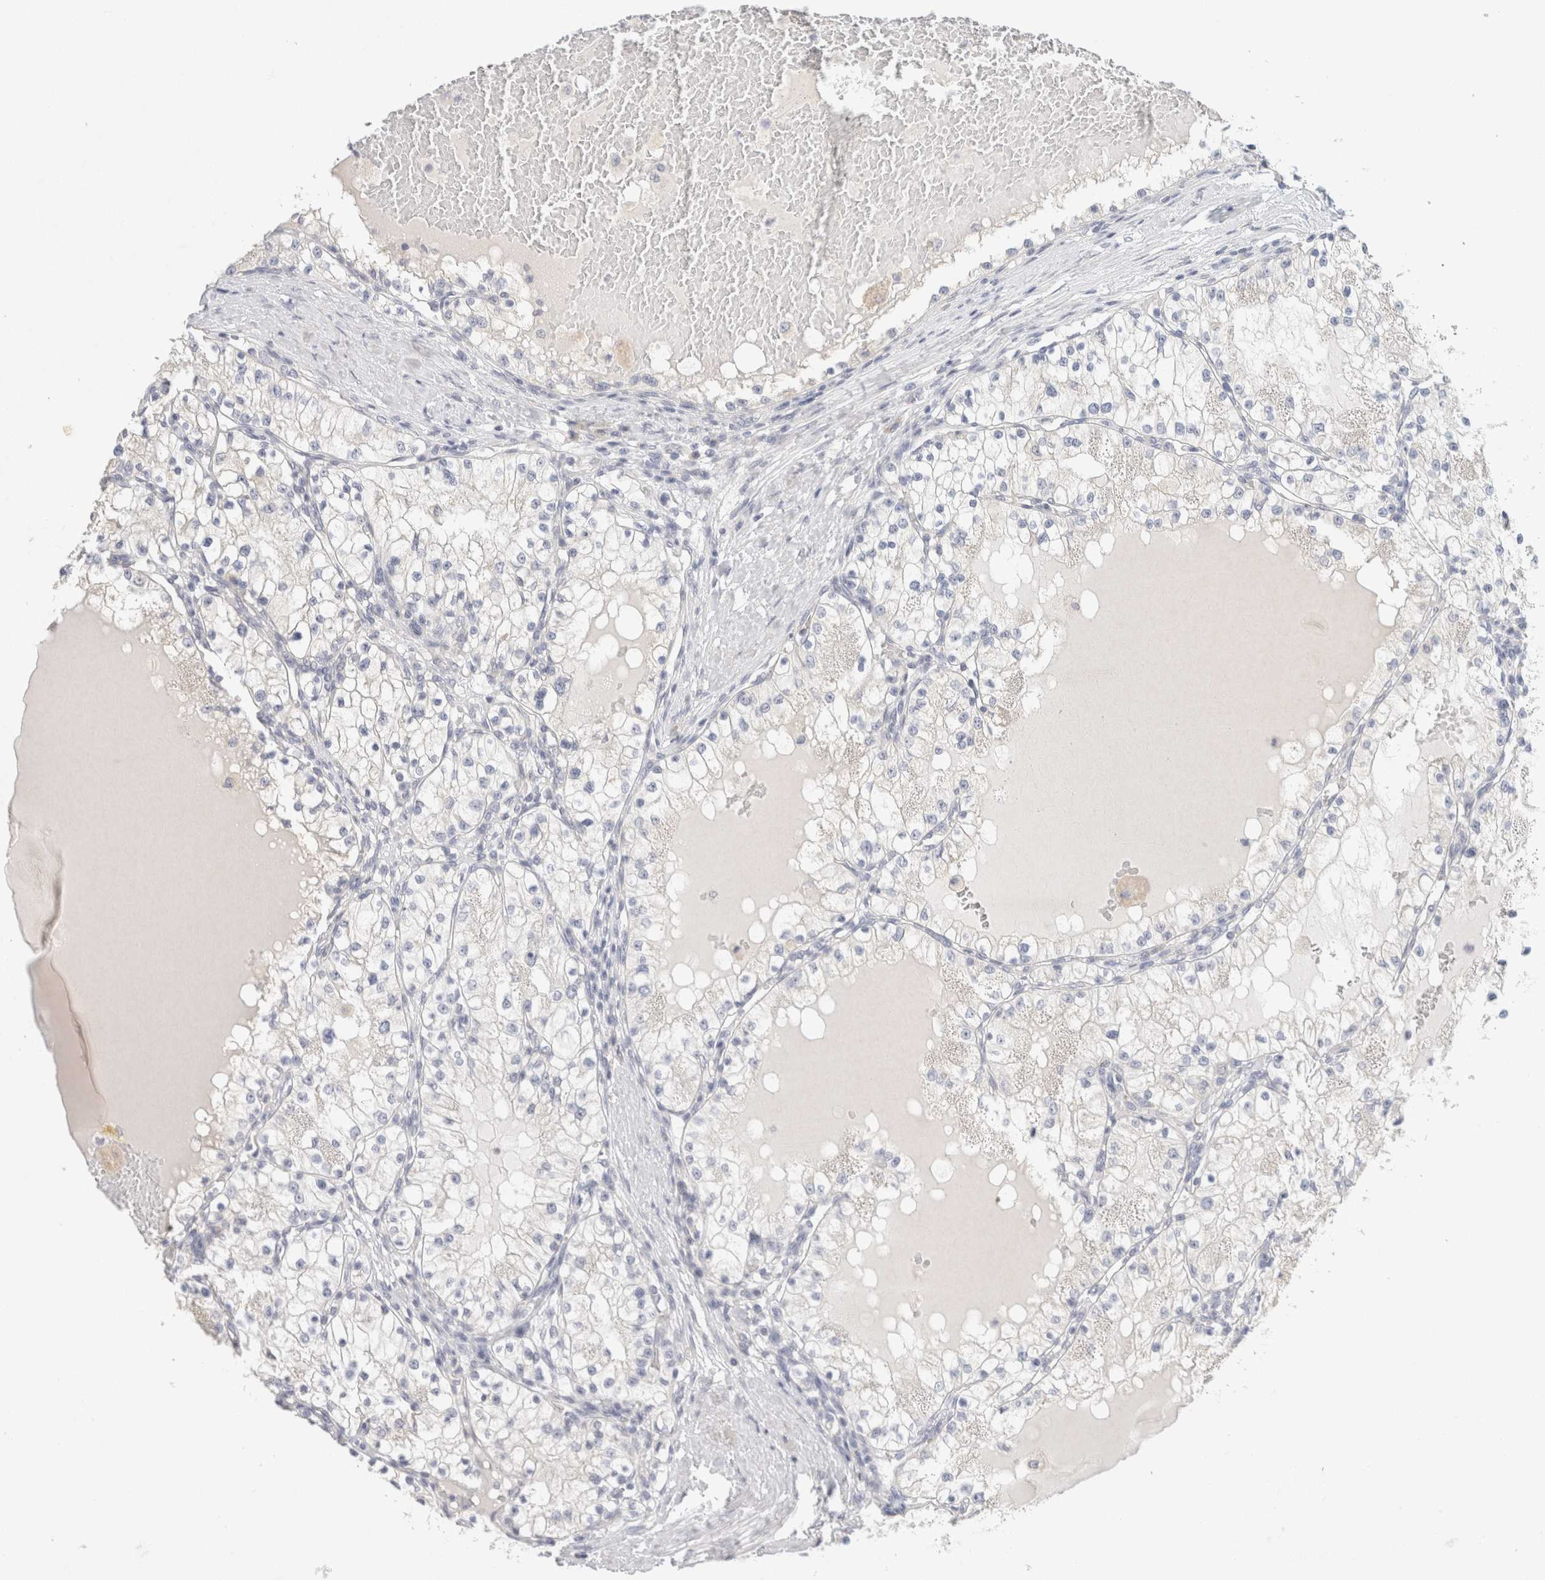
{"staining": {"intensity": "negative", "quantity": "none", "location": "none"}, "tissue": "renal cancer", "cell_type": "Tumor cells", "image_type": "cancer", "snomed": [{"axis": "morphology", "description": "Adenocarcinoma, NOS"}, {"axis": "topography", "description": "Kidney"}], "caption": "Image shows no protein positivity in tumor cells of adenocarcinoma (renal) tissue.", "gene": "NEFM", "patient": {"sex": "male", "age": 68}}